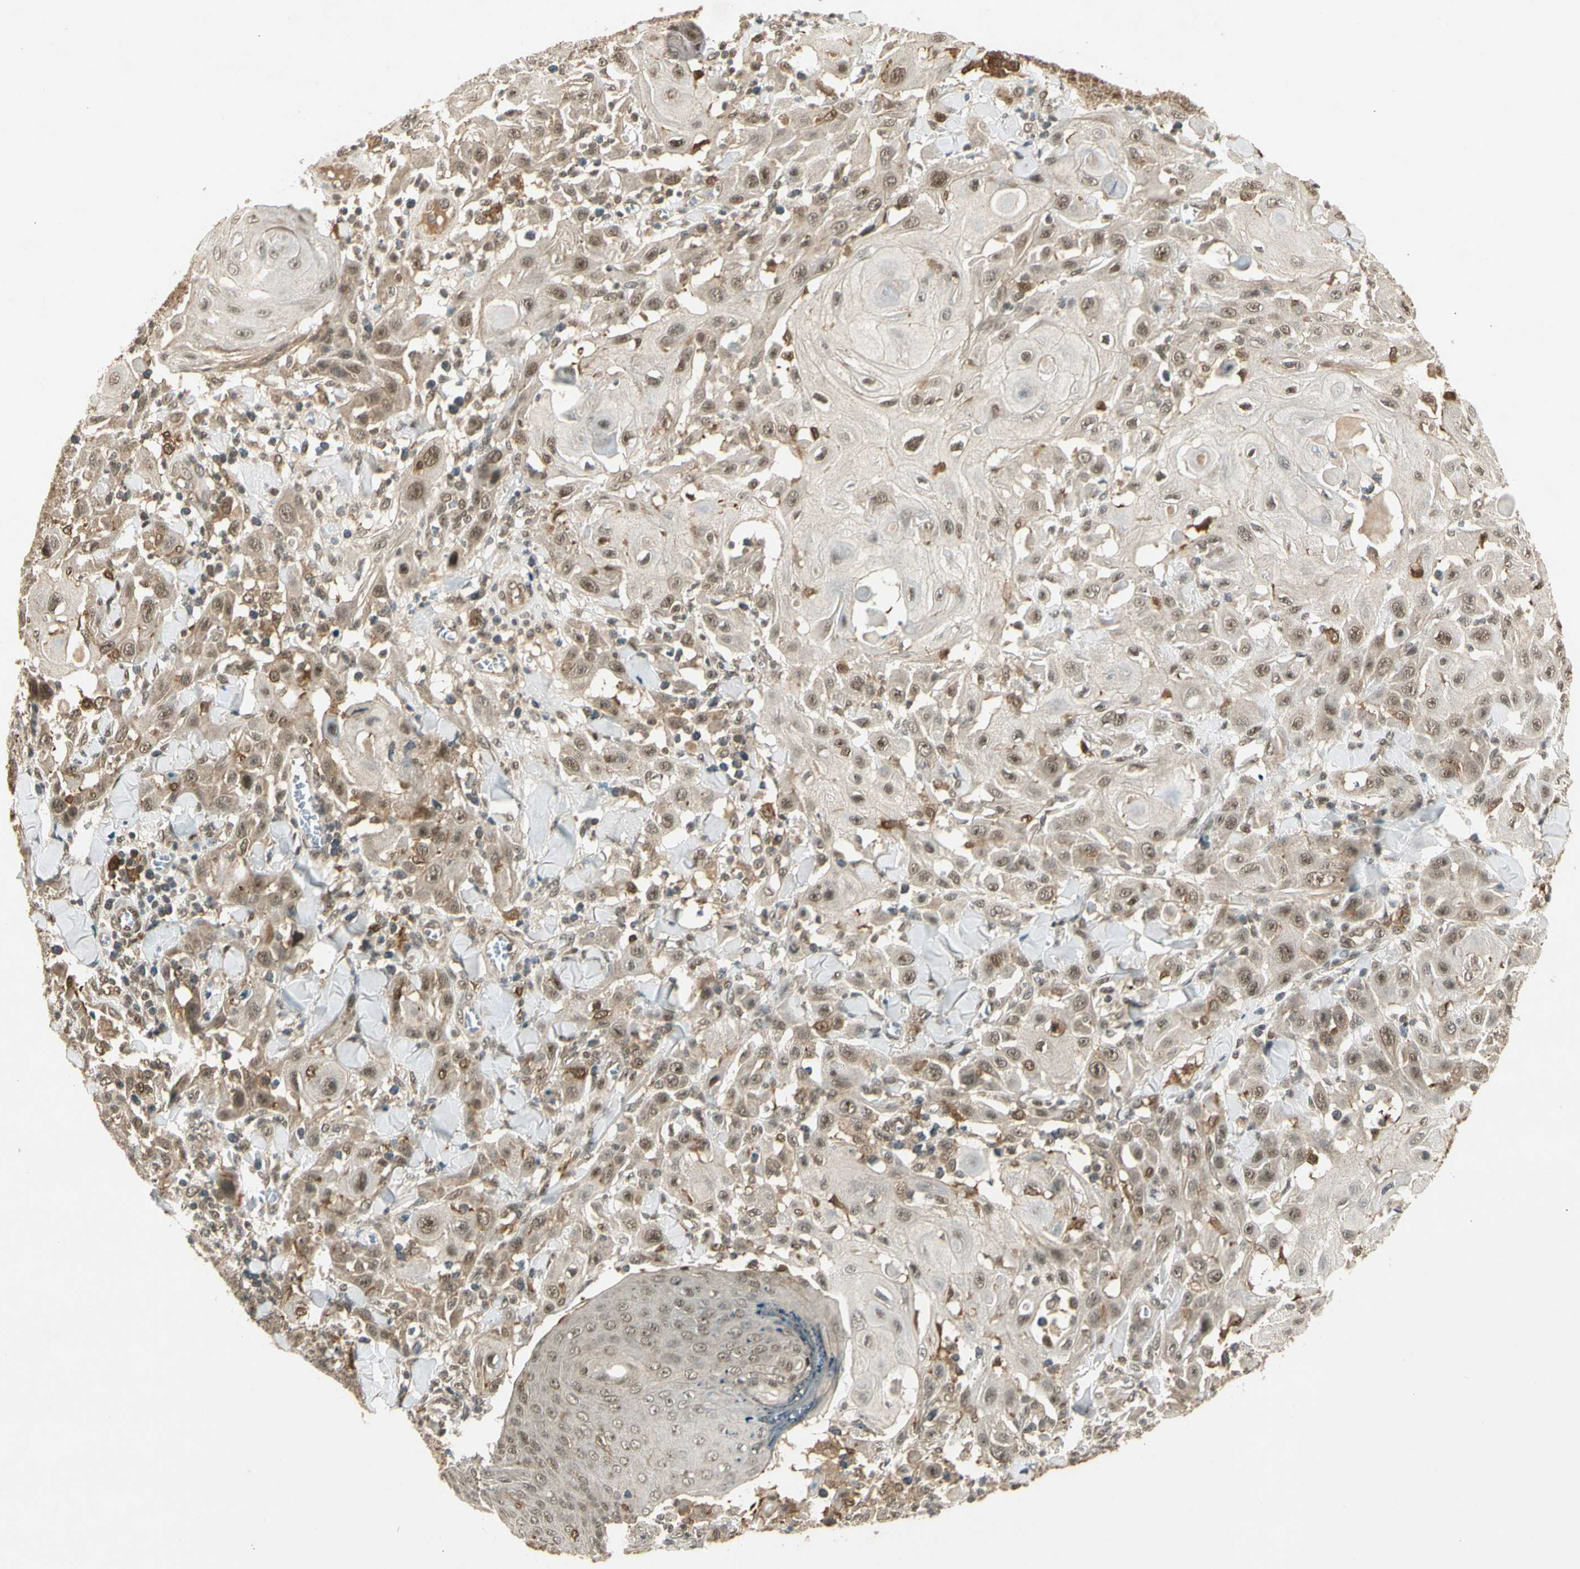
{"staining": {"intensity": "weak", "quantity": ">75%", "location": "cytoplasmic/membranous,nuclear"}, "tissue": "skin cancer", "cell_type": "Tumor cells", "image_type": "cancer", "snomed": [{"axis": "morphology", "description": "Squamous cell carcinoma, NOS"}, {"axis": "topography", "description": "Skin"}], "caption": "An image of human squamous cell carcinoma (skin) stained for a protein exhibits weak cytoplasmic/membranous and nuclear brown staining in tumor cells.", "gene": "ZNF135", "patient": {"sex": "male", "age": 24}}